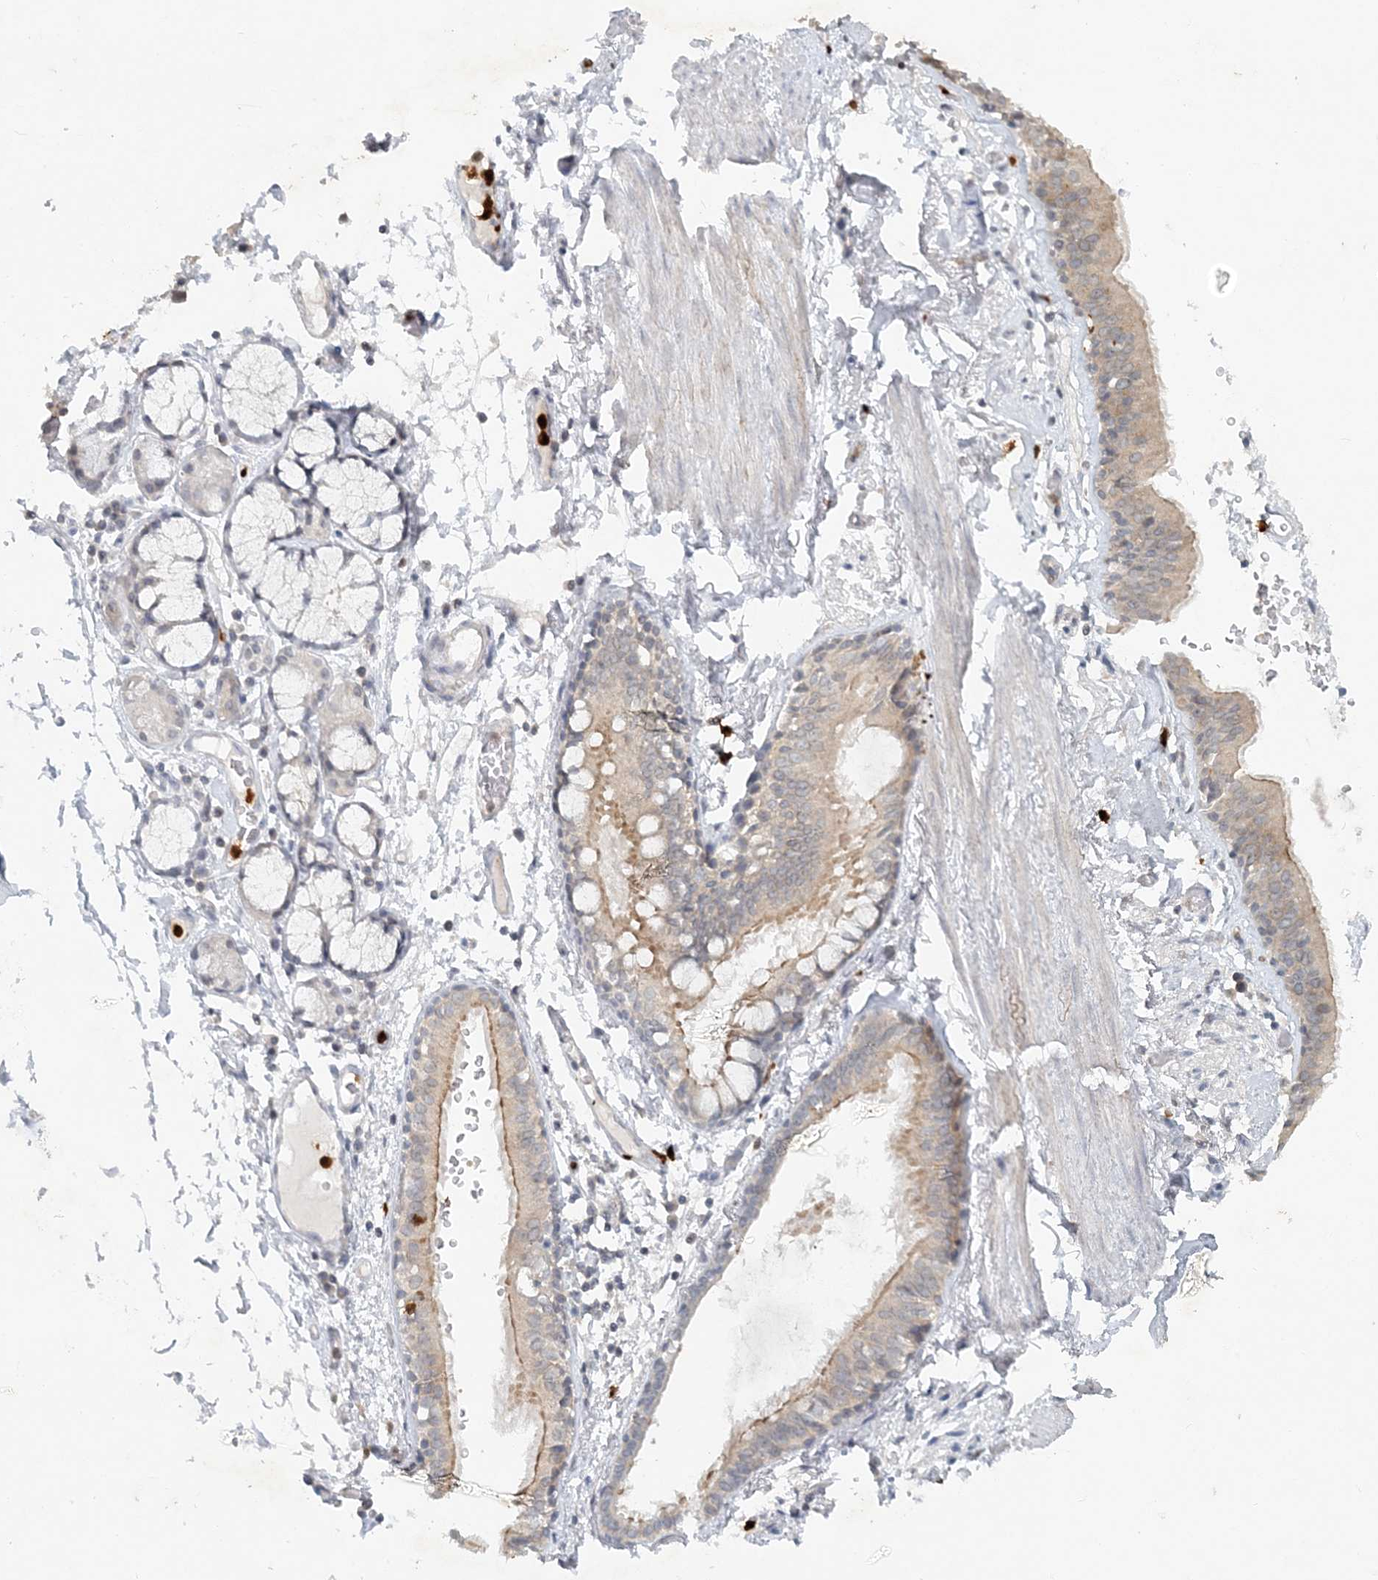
{"staining": {"intensity": "negative", "quantity": "none", "location": "none"}, "tissue": "adipose tissue", "cell_type": "Adipocytes", "image_type": "normal", "snomed": [{"axis": "morphology", "description": "Normal tissue, NOS"}, {"axis": "topography", "description": "Cartilage tissue"}], "caption": "Photomicrograph shows no significant protein expression in adipocytes of unremarkable adipose tissue. The staining was performed using DAB to visualize the protein expression in brown, while the nuclei were stained in blue with hematoxylin (Magnification: 20x).", "gene": "NUP54", "patient": {"sex": "female", "age": 63}}